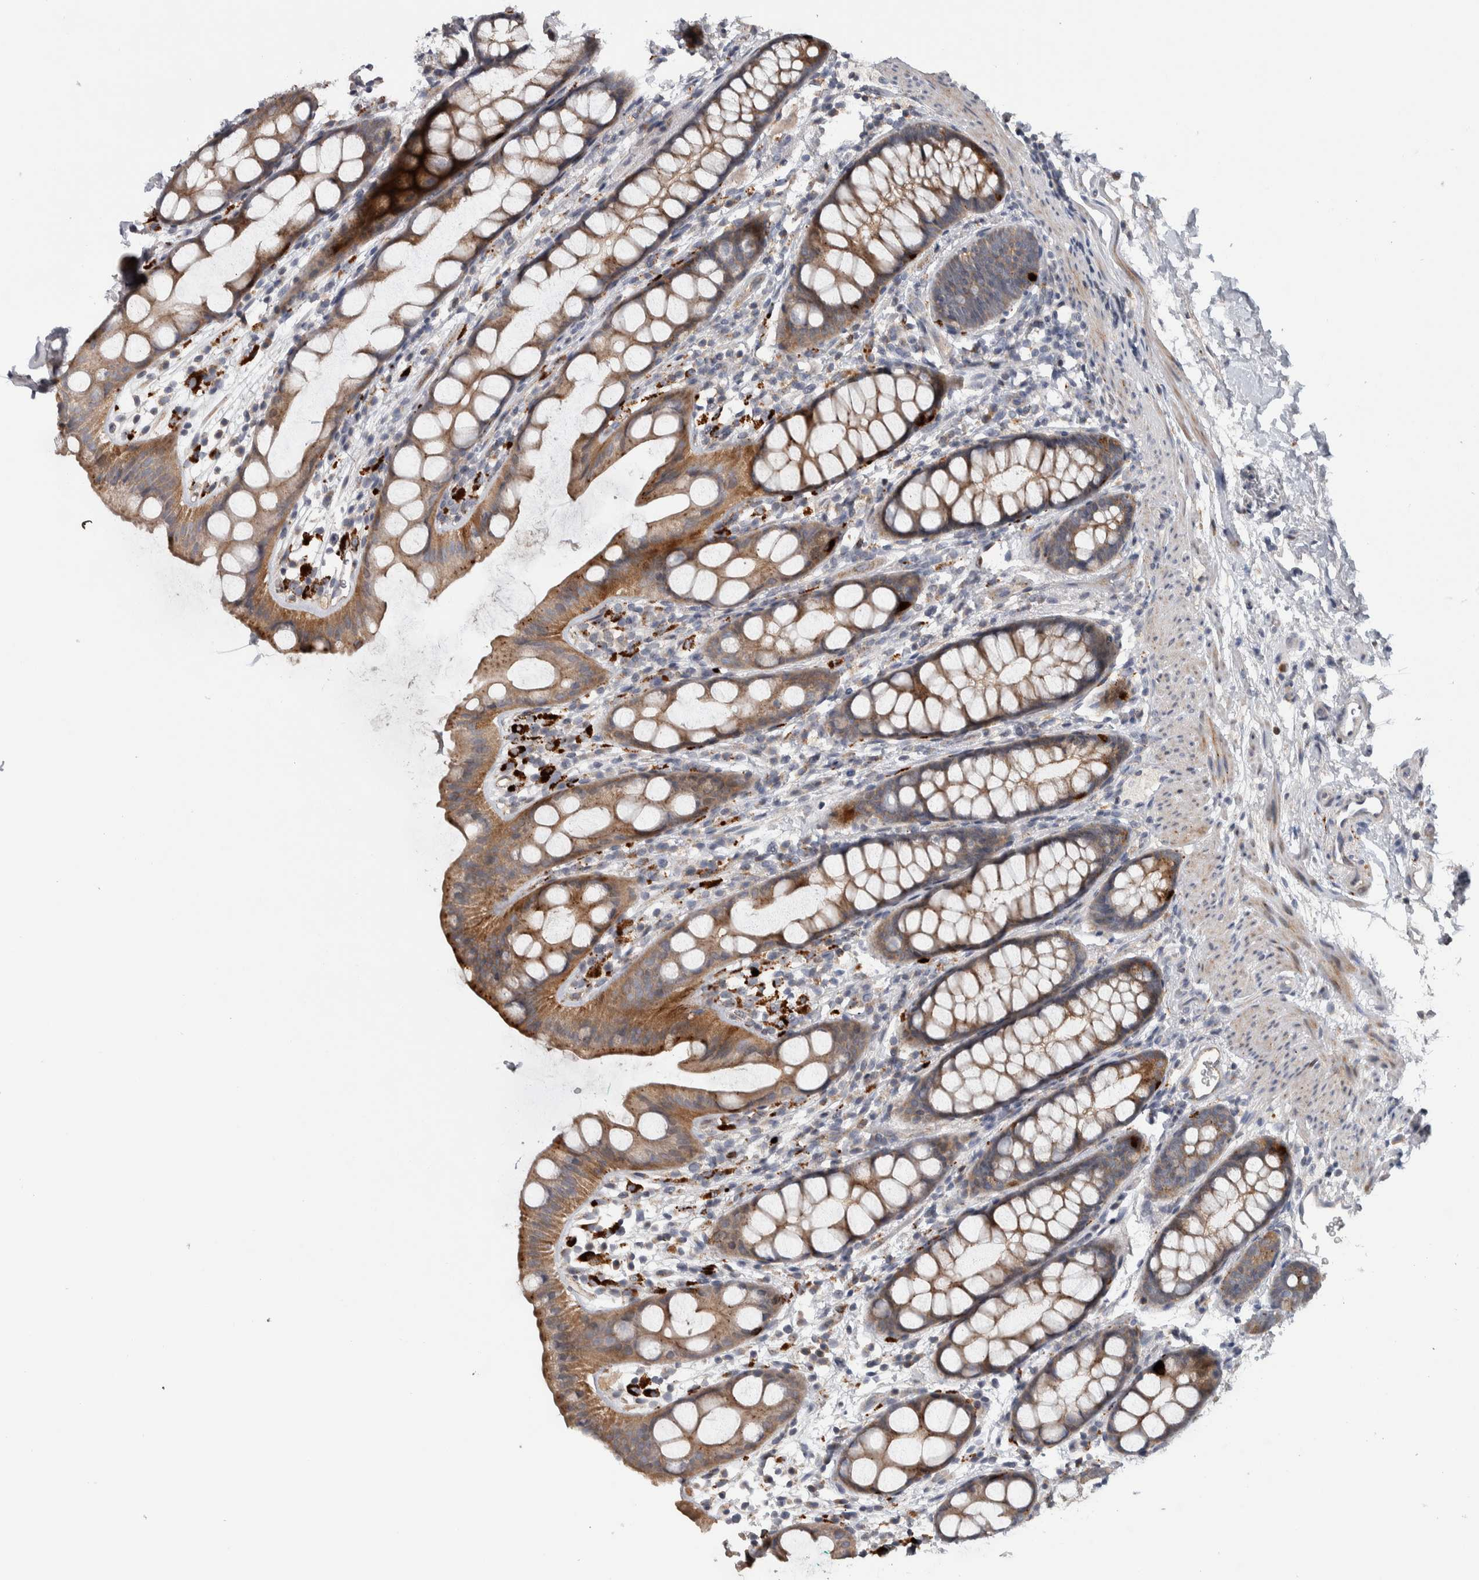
{"staining": {"intensity": "moderate", "quantity": ">75%", "location": "cytoplasmic/membranous"}, "tissue": "rectum", "cell_type": "Glandular cells", "image_type": "normal", "snomed": [{"axis": "morphology", "description": "Normal tissue, NOS"}, {"axis": "topography", "description": "Rectum"}], "caption": "Rectum stained with DAB IHC shows medium levels of moderate cytoplasmic/membranous staining in about >75% of glandular cells.", "gene": "FAM83G", "patient": {"sex": "female", "age": 65}}